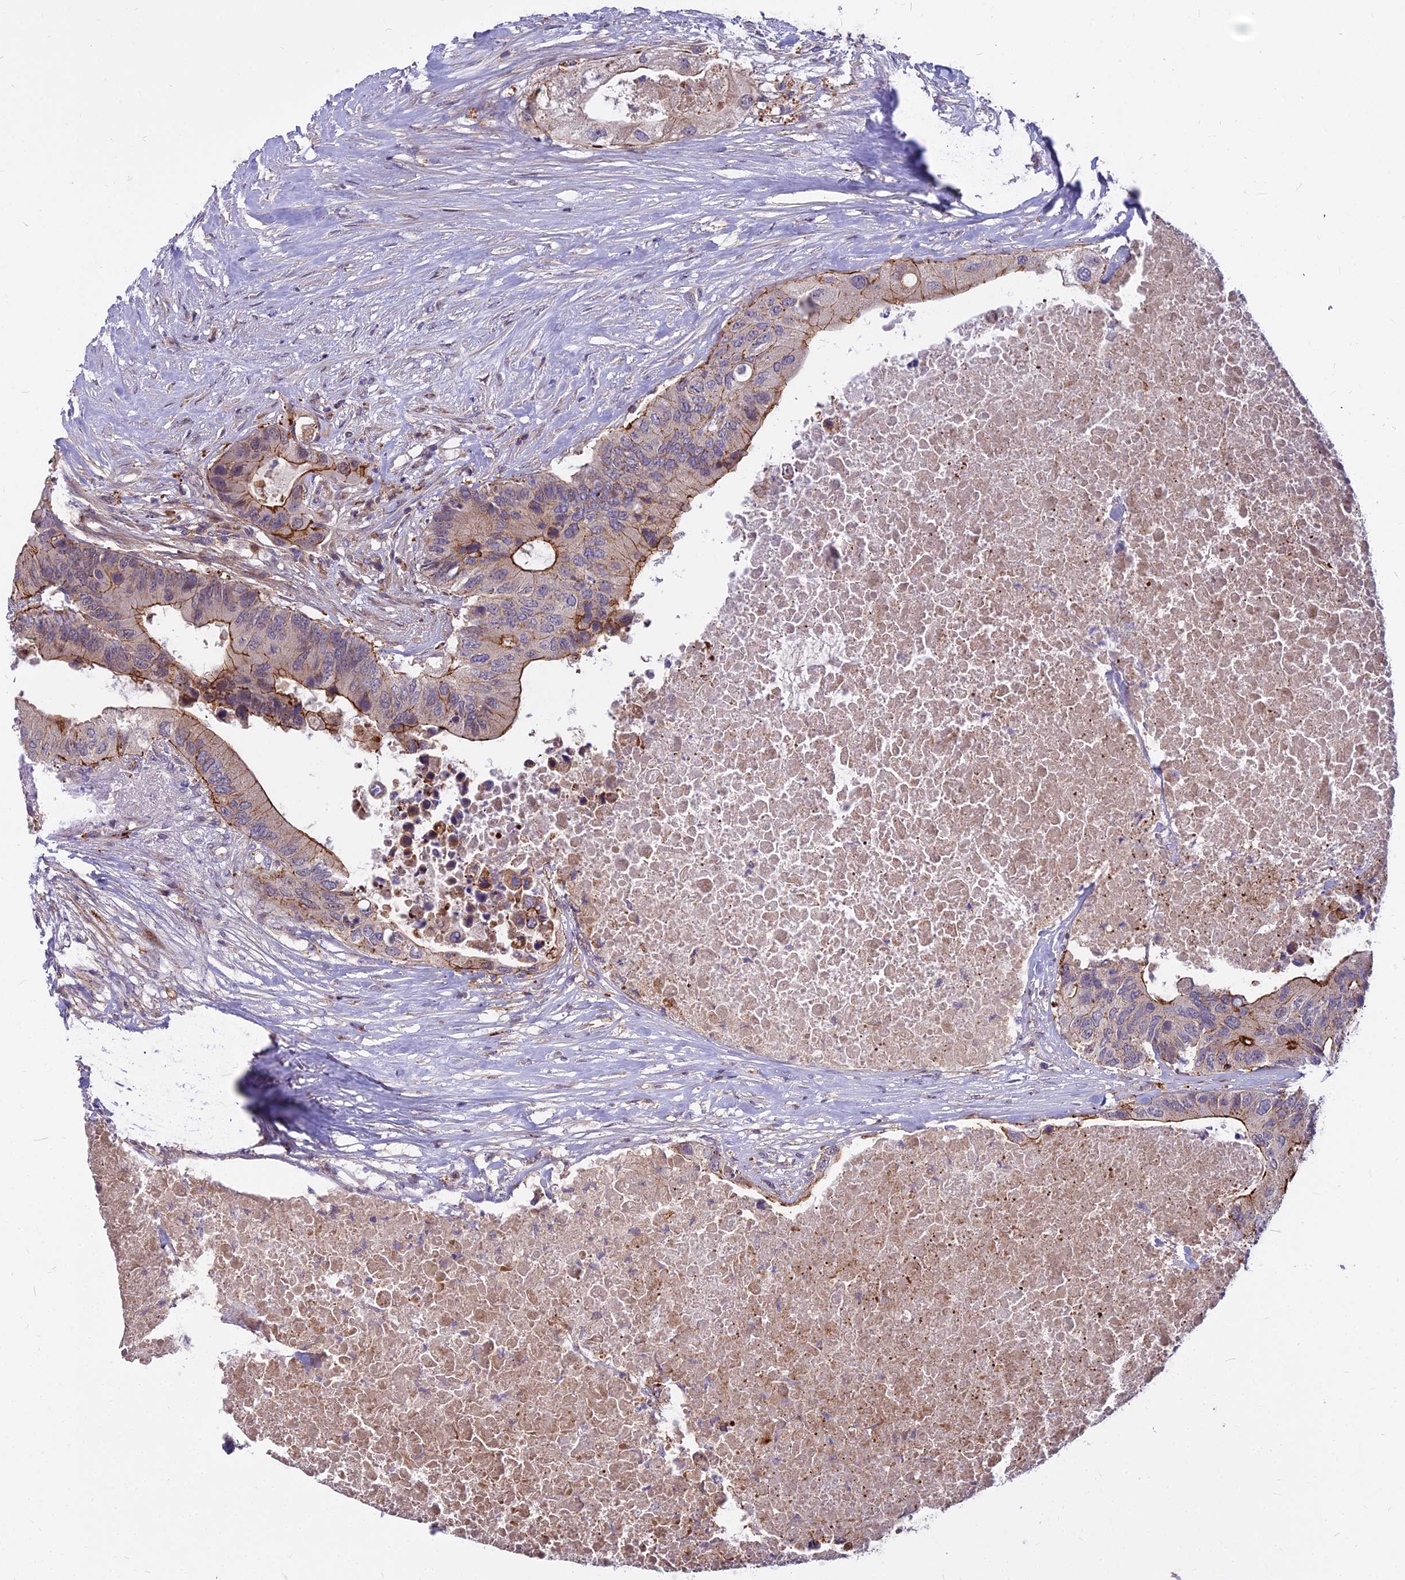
{"staining": {"intensity": "moderate", "quantity": "25%-75%", "location": "cytoplasmic/membranous"}, "tissue": "colorectal cancer", "cell_type": "Tumor cells", "image_type": "cancer", "snomed": [{"axis": "morphology", "description": "Adenocarcinoma, NOS"}, {"axis": "topography", "description": "Colon"}], "caption": "An immunohistochemistry (IHC) image of neoplastic tissue is shown. Protein staining in brown labels moderate cytoplasmic/membranous positivity in adenocarcinoma (colorectal) within tumor cells.", "gene": "GLYATL3", "patient": {"sex": "male", "age": 71}}